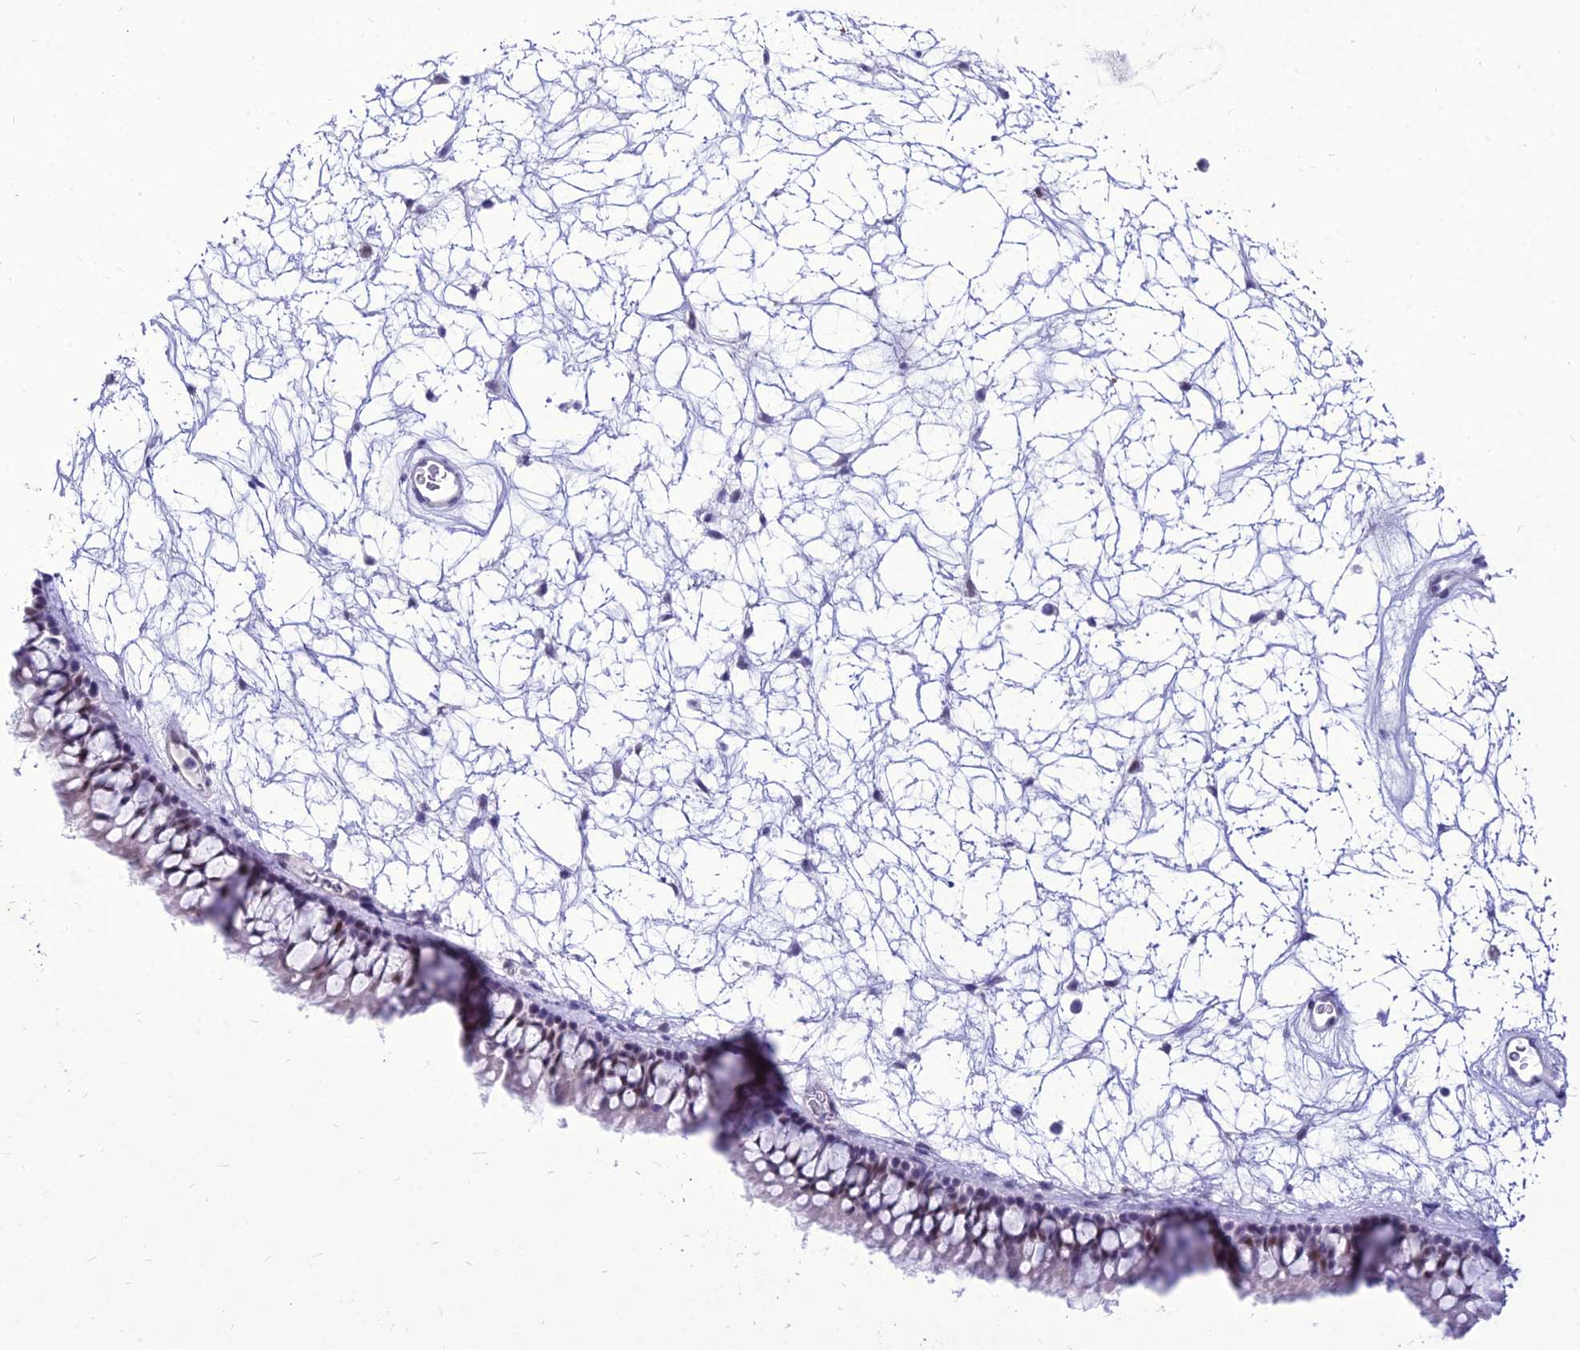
{"staining": {"intensity": "moderate", "quantity": "<25%", "location": "nuclear"}, "tissue": "nasopharynx", "cell_type": "Respiratory epithelial cells", "image_type": "normal", "snomed": [{"axis": "morphology", "description": "Normal tissue, NOS"}, {"axis": "topography", "description": "Nasopharynx"}], "caption": "This micrograph shows immunohistochemistry (IHC) staining of unremarkable human nasopharynx, with low moderate nuclear positivity in about <25% of respiratory epithelial cells.", "gene": "DHX40", "patient": {"sex": "male", "age": 64}}